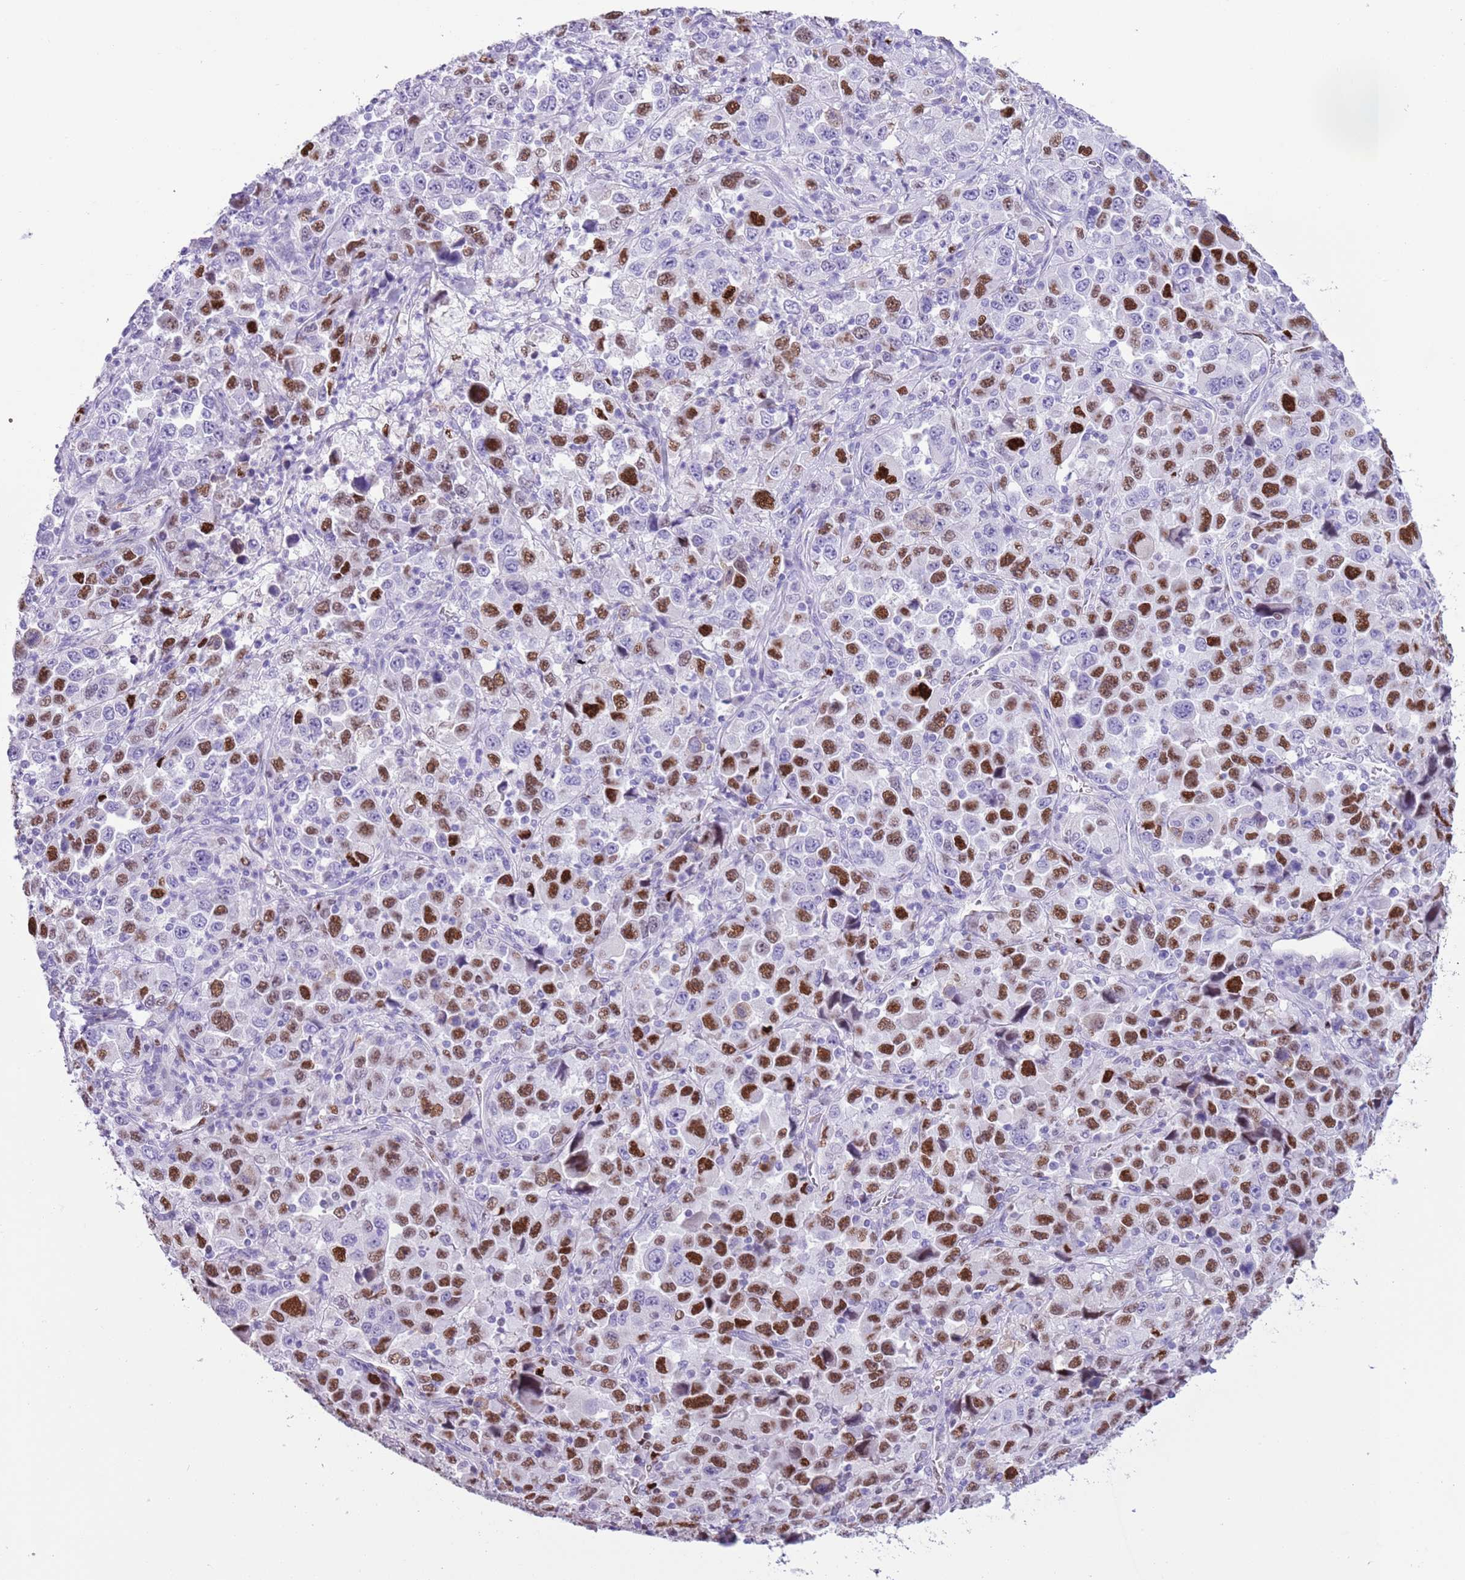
{"staining": {"intensity": "strong", "quantity": "25%-75%", "location": "nuclear"}, "tissue": "stomach cancer", "cell_type": "Tumor cells", "image_type": "cancer", "snomed": [{"axis": "morphology", "description": "Normal tissue, NOS"}, {"axis": "morphology", "description": "Adenocarcinoma, NOS"}, {"axis": "topography", "description": "Stomach, upper"}, {"axis": "topography", "description": "Stomach"}], "caption": "Stomach cancer (adenocarcinoma) tissue exhibits strong nuclear expression in about 25%-75% of tumor cells, visualized by immunohistochemistry.", "gene": "SLC7A14", "patient": {"sex": "male", "age": 59}}